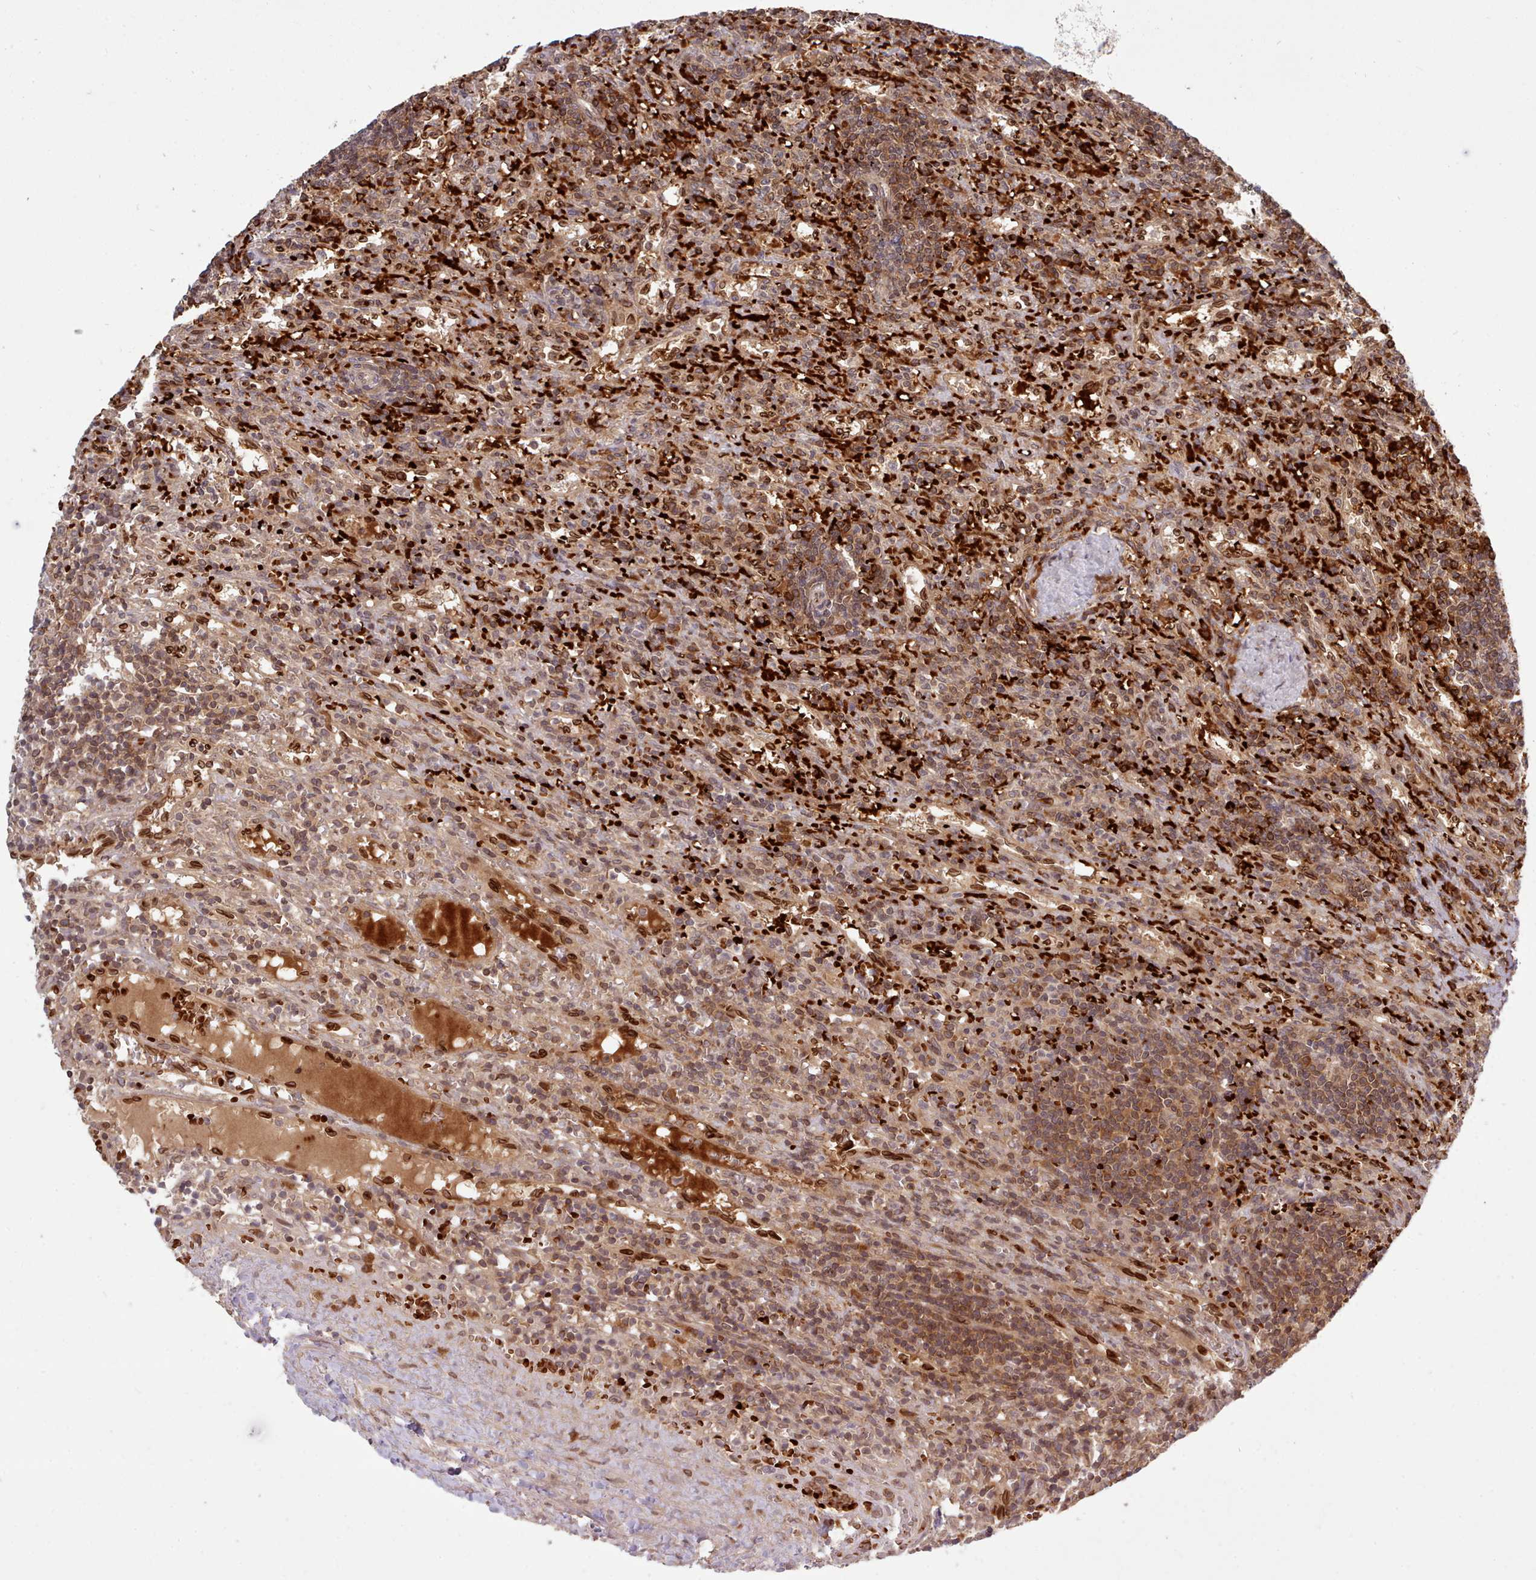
{"staining": {"intensity": "moderate", "quantity": ">75%", "location": "cytoplasmic/membranous,nuclear"}, "tissue": "lymphoma", "cell_type": "Tumor cells", "image_type": "cancer", "snomed": [{"axis": "morphology", "description": "Malignant lymphoma, non-Hodgkin's type, Low grade"}, {"axis": "topography", "description": "Spleen"}], "caption": "Immunohistochemistry (IHC) micrograph of human lymphoma stained for a protein (brown), which displays medium levels of moderate cytoplasmic/membranous and nuclear expression in about >75% of tumor cells.", "gene": "UBE2G1", "patient": {"sex": "male", "age": 76}}